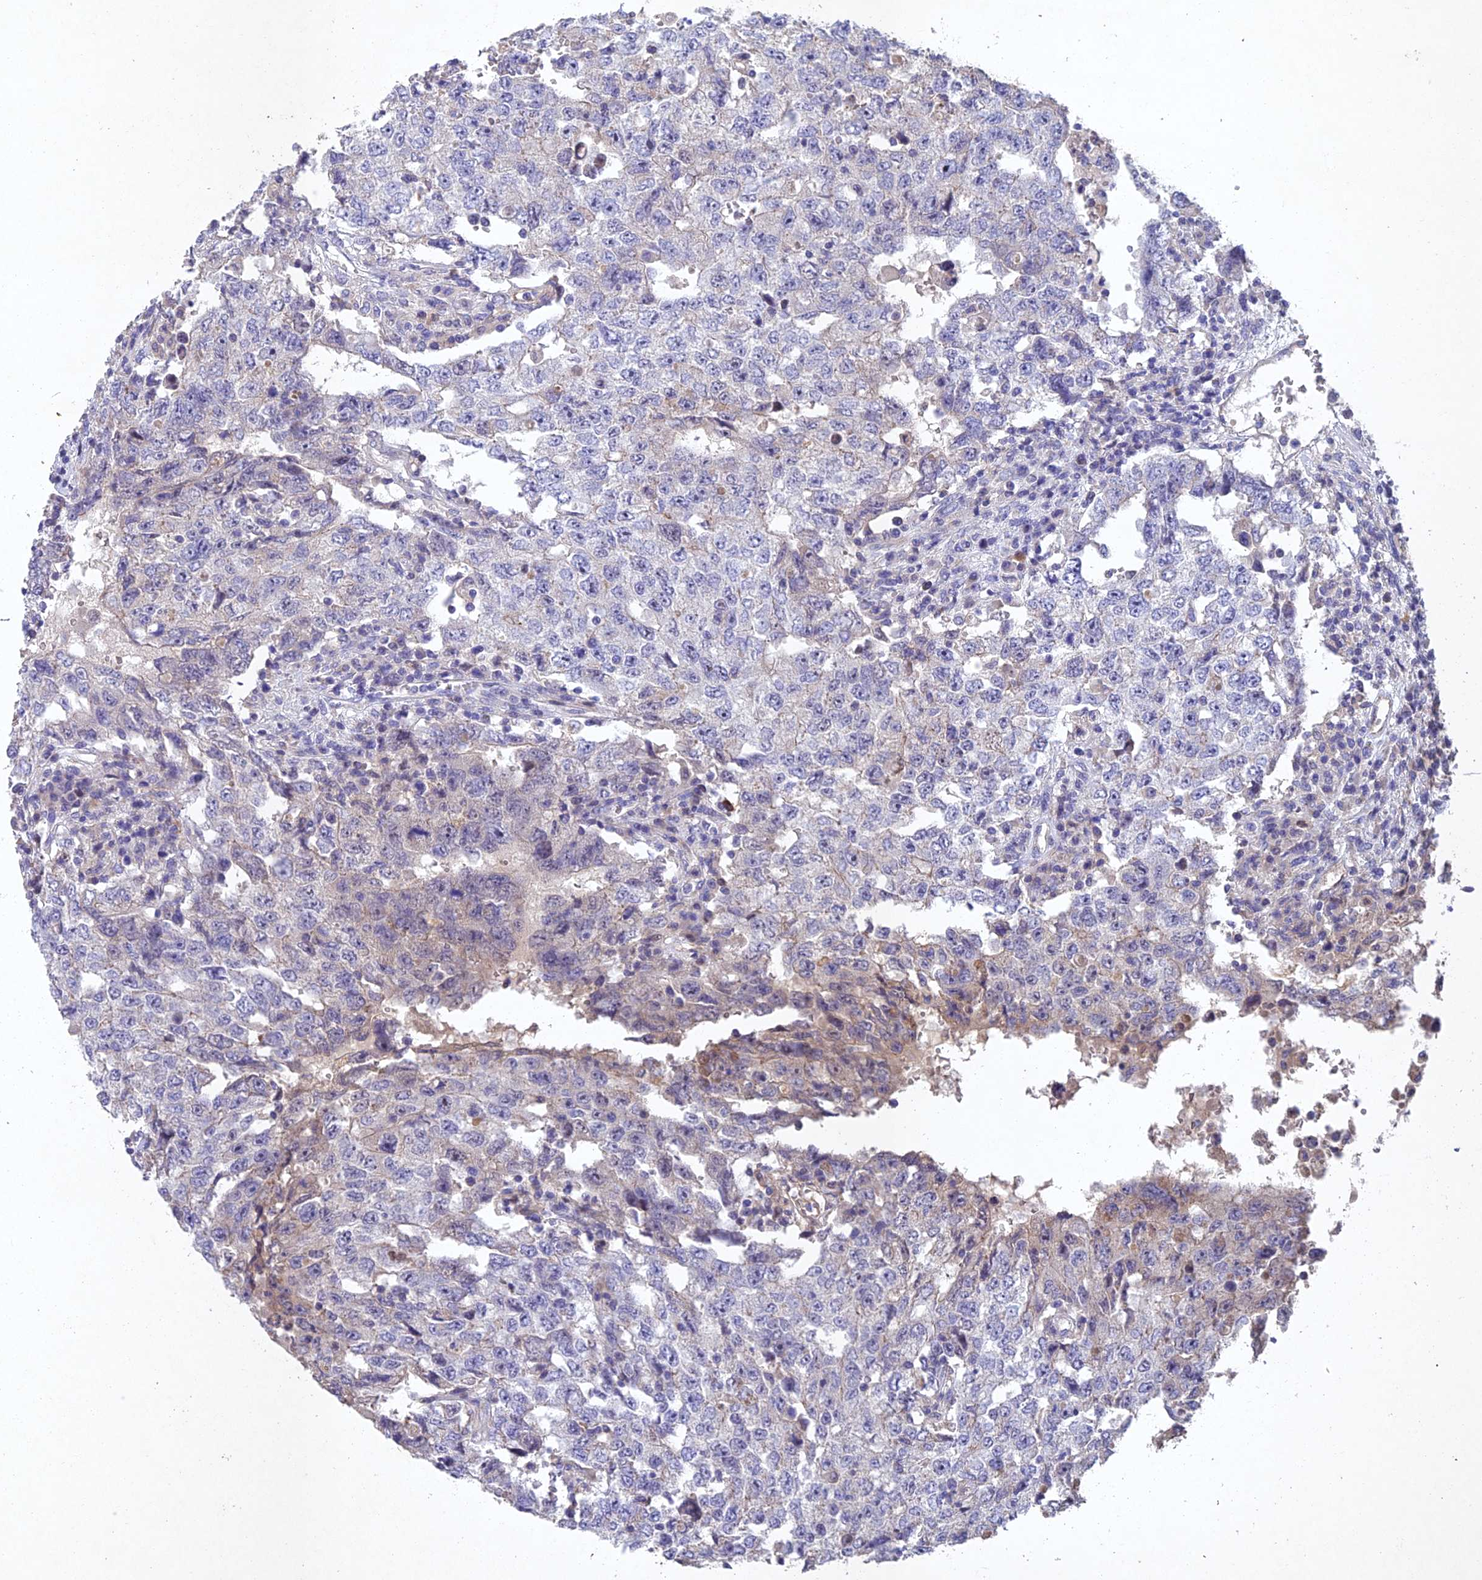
{"staining": {"intensity": "negative", "quantity": "none", "location": "none"}, "tissue": "testis cancer", "cell_type": "Tumor cells", "image_type": "cancer", "snomed": [{"axis": "morphology", "description": "Carcinoma, Embryonal, NOS"}, {"axis": "topography", "description": "Testis"}], "caption": "Testis embryonal carcinoma was stained to show a protein in brown. There is no significant positivity in tumor cells. (Brightfield microscopy of DAB (3,3'-diaminobenzidine) IHC at high magnification).", "gene": "NSMCE1", "patient": {"sex": "male", "age": 26}}